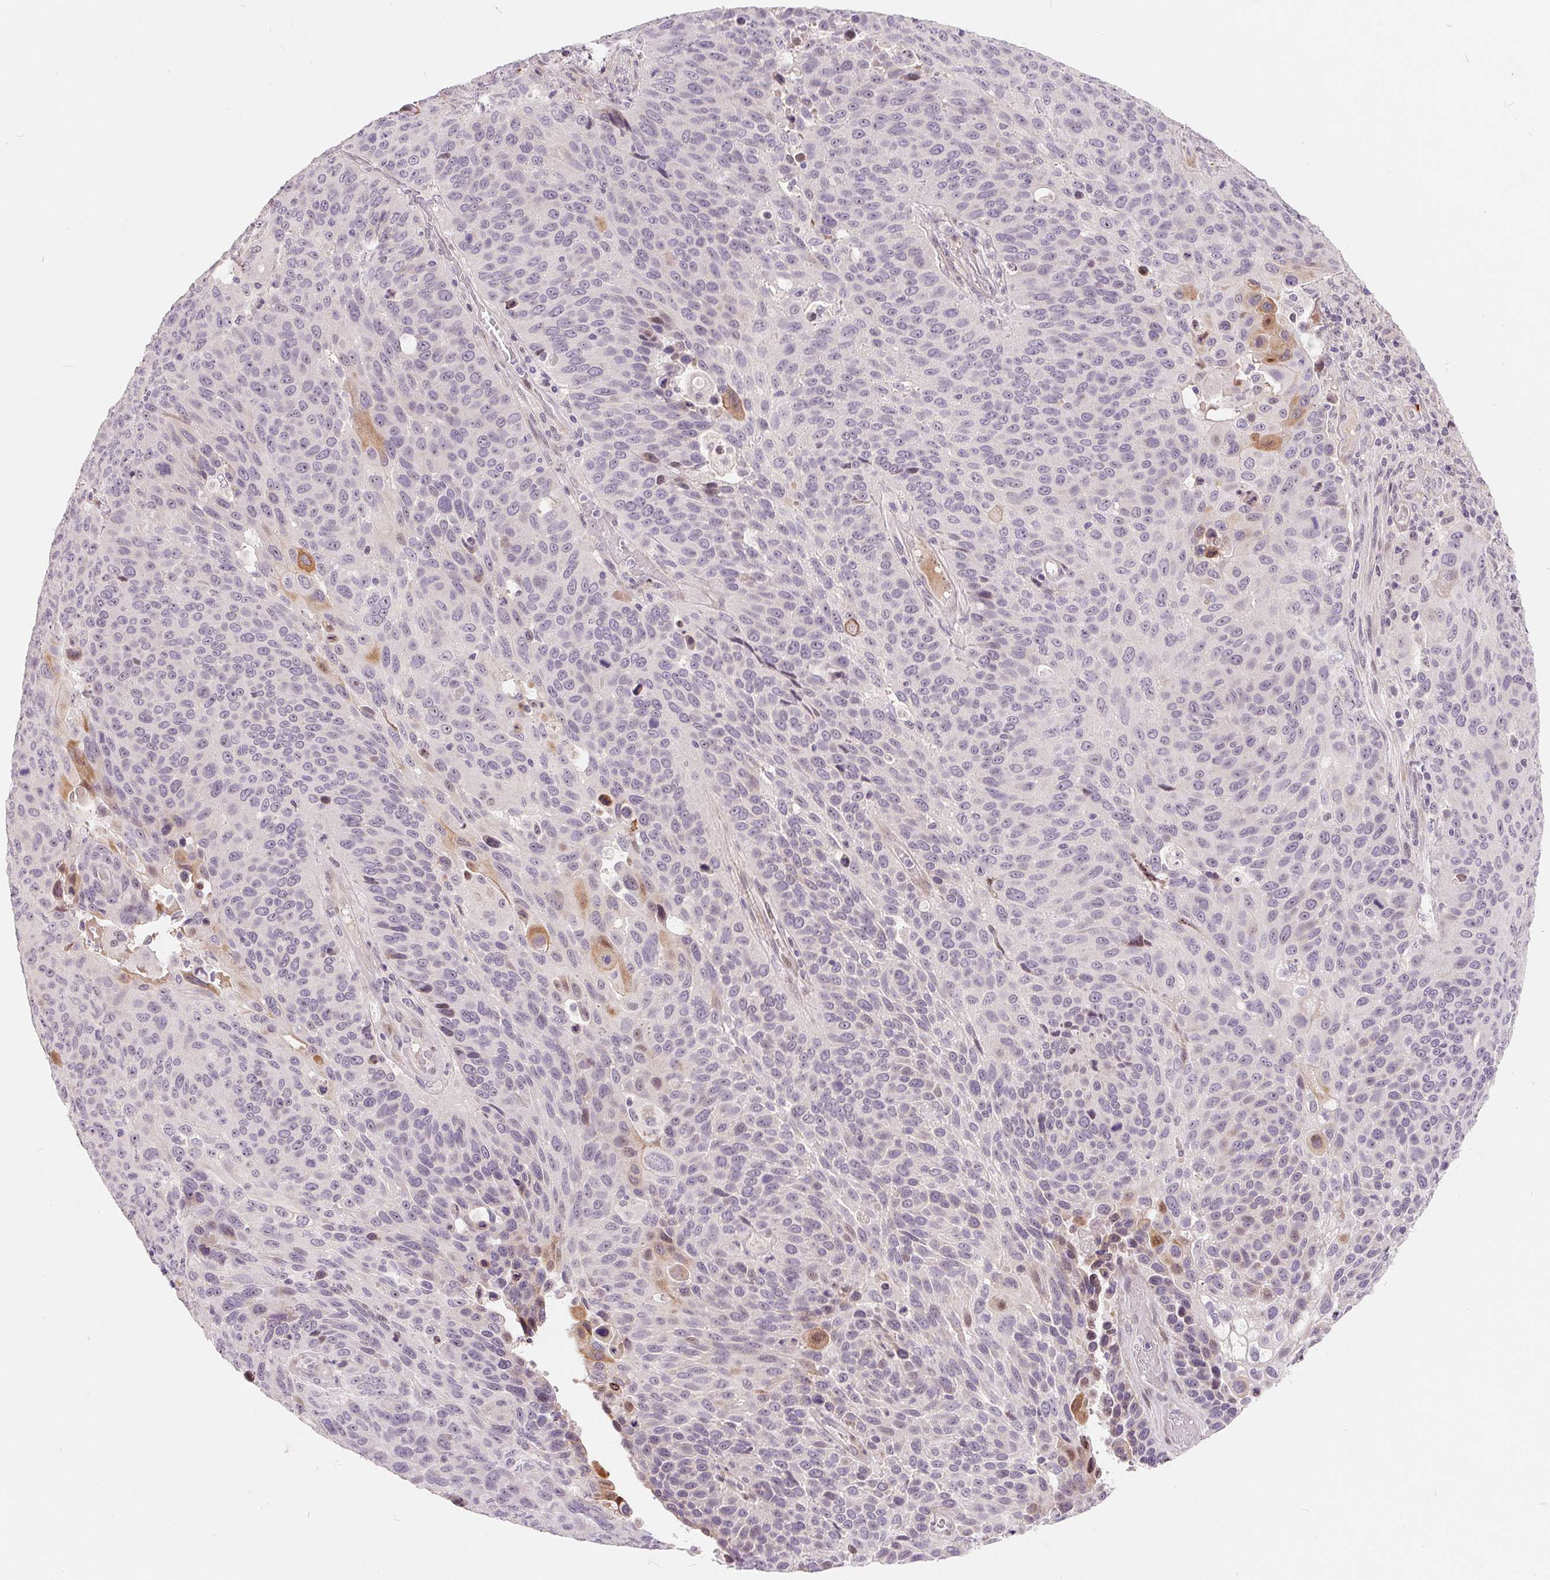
{"staining": {"intensity": "moderate", "quantity": "<25%", "location": "cytoplasmic/membranous"}, "tissue": "lung cancer", "cell_type": "Tumor cells", "image_type": "cancer", "snomed": [{"axis": "morphology", "description": "Squamous cell carcinoma, NOS"}, {"axis": "topography", "description": "Lung"}], "caption": "Protein staining reveals moderate cytoplasmic/membranous expression in approximately <25% of tumor cells in lung squamous cell carcinoma.", "gene": "NRG2", "patient": {"sex": "male", "age": 68}}